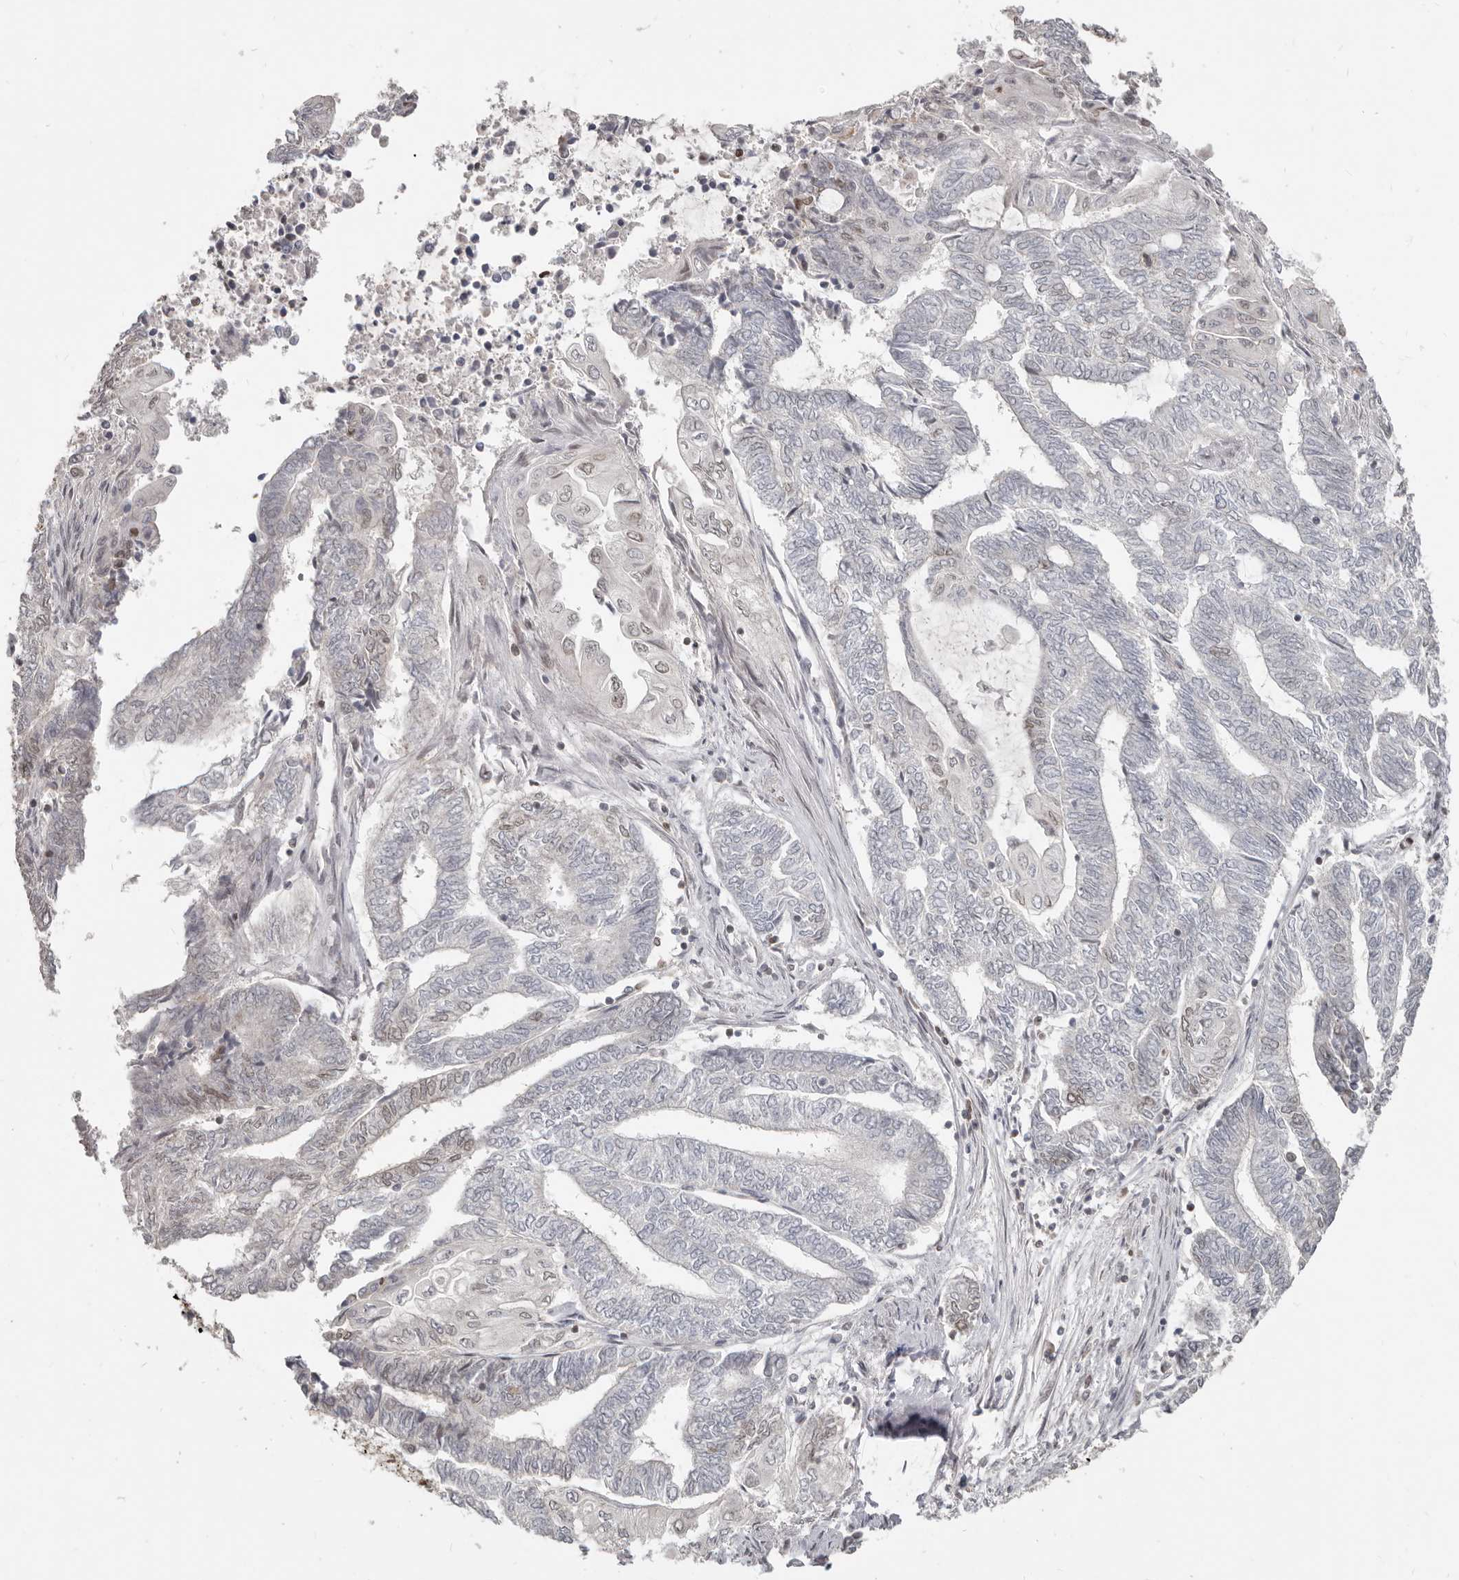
{"staining": {"intensity": "weak", "quantity": "<25%", "location": "nuclear"}, "tissue": "endometrial cancer", "cell_type": "Tumor cells", "image_type": "cancer", "snomed": [{"axis": "morphology", "description": "Adenocarcinoma, NOS"}, {"axis": "topography", "description": "Uterus"}, {"axis": "topography", "description": "Endometrium"}], "caption": "An image of adenocarcinoma (endometrial) stained for a protein reveals no brown staining in tumor cells.", "gene": "NUP153", "patient": {"sex": "female", "age": 70}}